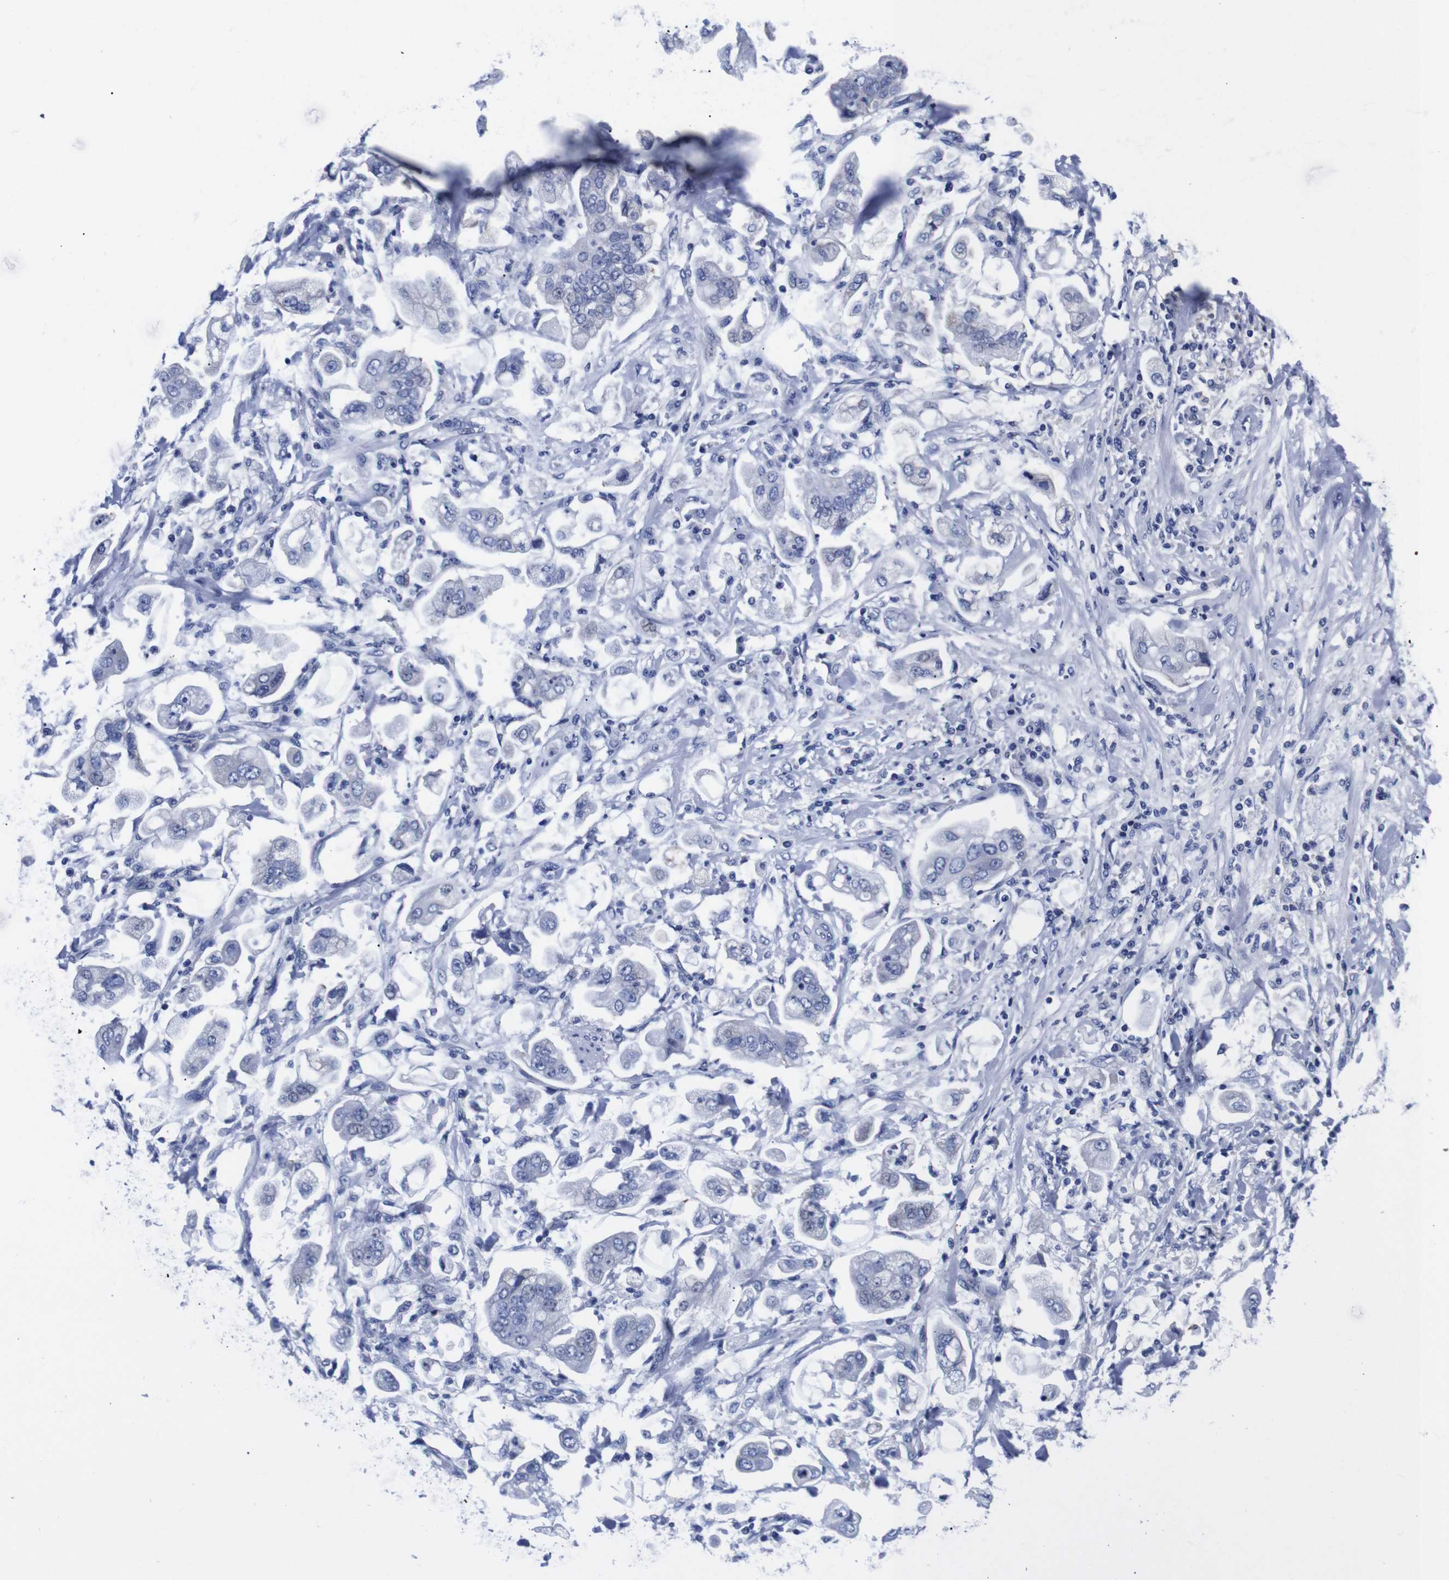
{"staining": {"intensity": "negative", "quantity": "none", "location": "none"}, "tissue": "stomach cancer", "cell_type": "Tumor cells", "image_type": "cancer", "snomed": [{"axis": "morphology", "description": "Adenocarcinoma, NOS"}, {"axis": "topography", "description": "Stomach"}], "caption": "DAB immunohistochemical staining of human stomach cancer (adenocarcinoma) displays no significant positivity in tumor cells.", "gene": "CLEC4G", "patient": {"sex": "male", "age": 62}}